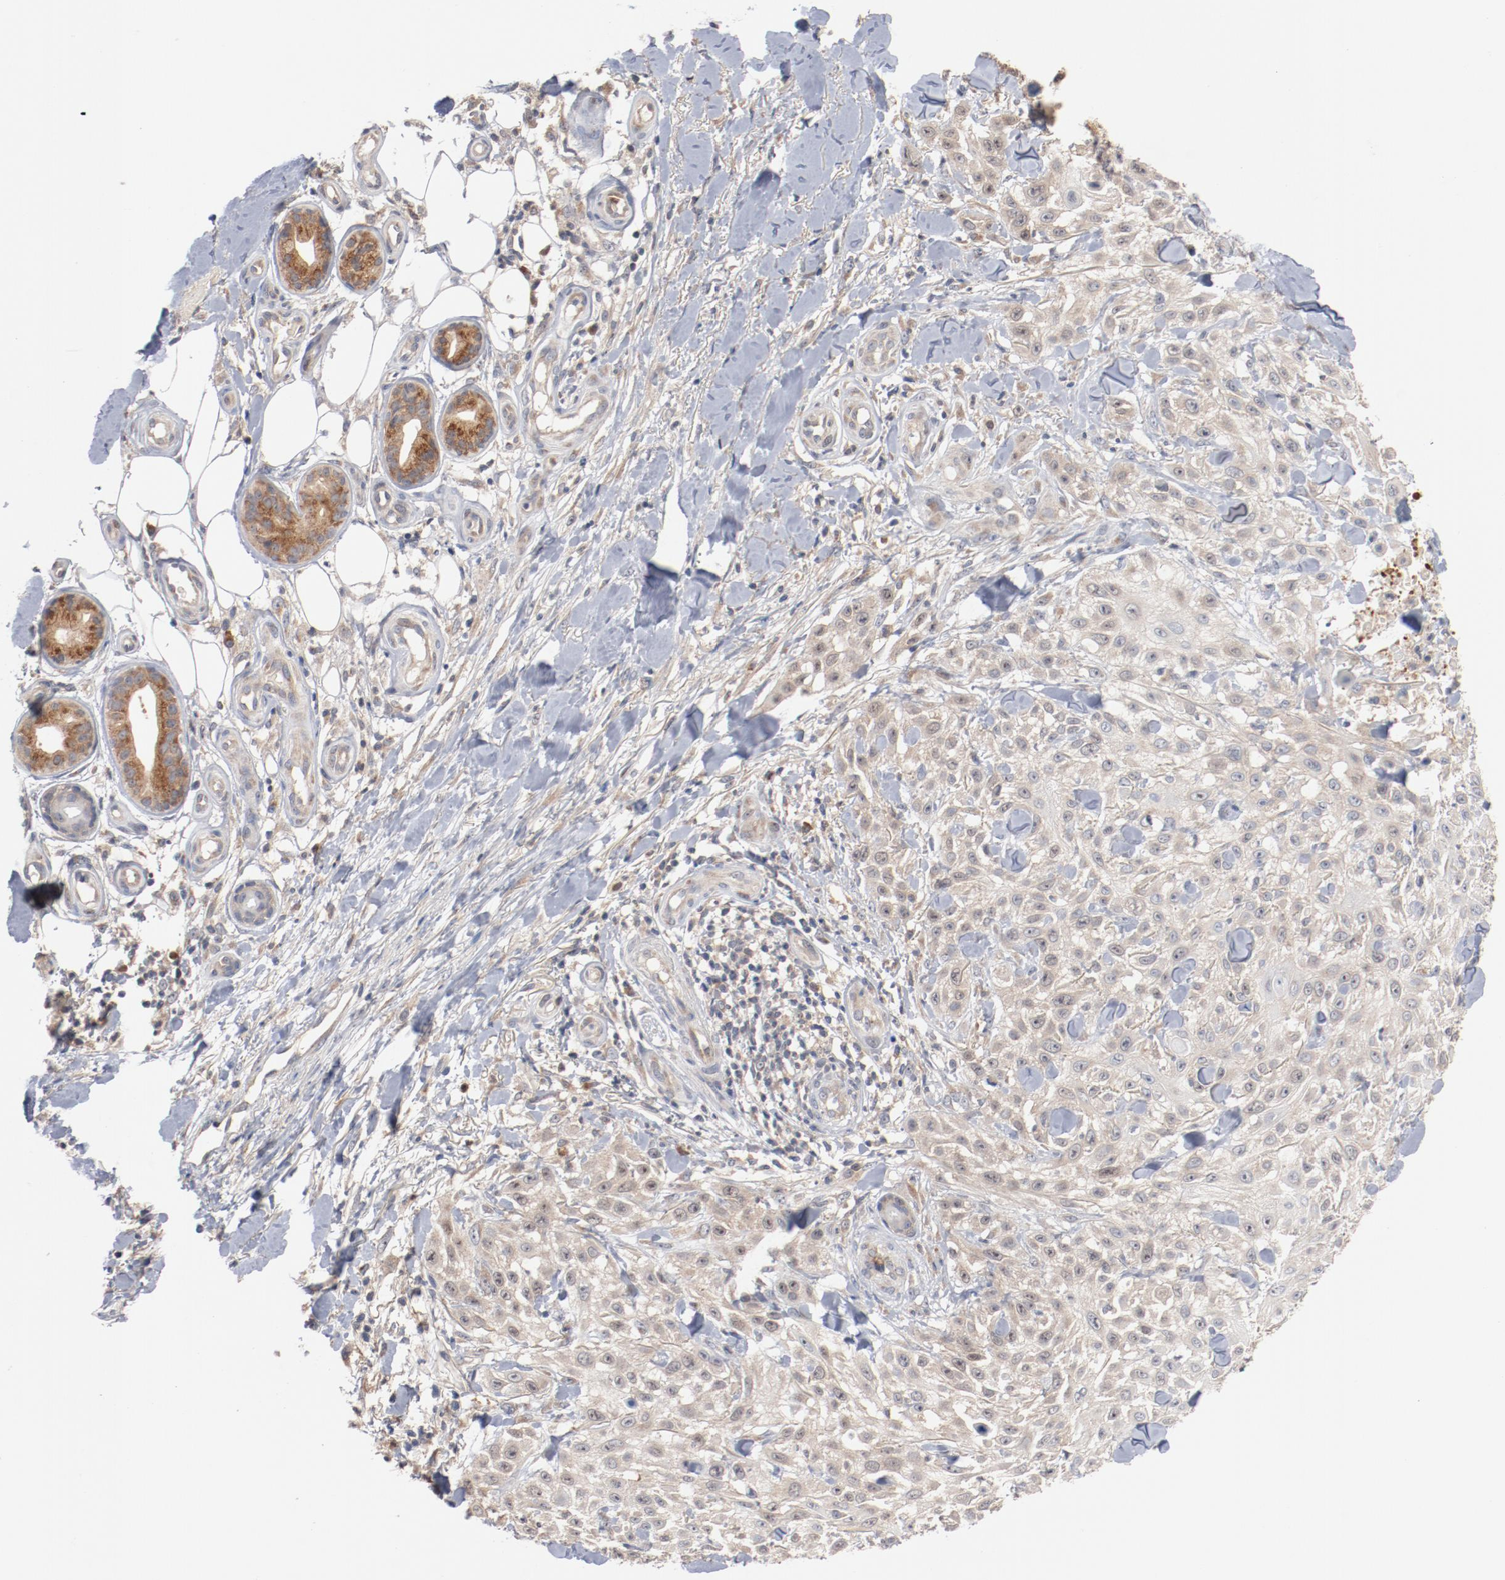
{"staining": {"intensity": "weak", "quantity": ">75%", "location": "cytoplasmic/membranous"}, "tissue": "skin cancer", "cell_type": "Tumor cells", "image_type": "cancer", "snomed": [{"axis": "morphology", "description": "Squamous cell carcinoma, NOS"}, {"axis": "topography", "description": "Skin"}], "caption": "Protein expression analysis of human skin squamous cell carcinoma reveals weak cytoplasmic/membranous positivity in about >75% of tumor cells.", "gene": "RNASE11", "patient": {"sex": "female", "age": 42}}